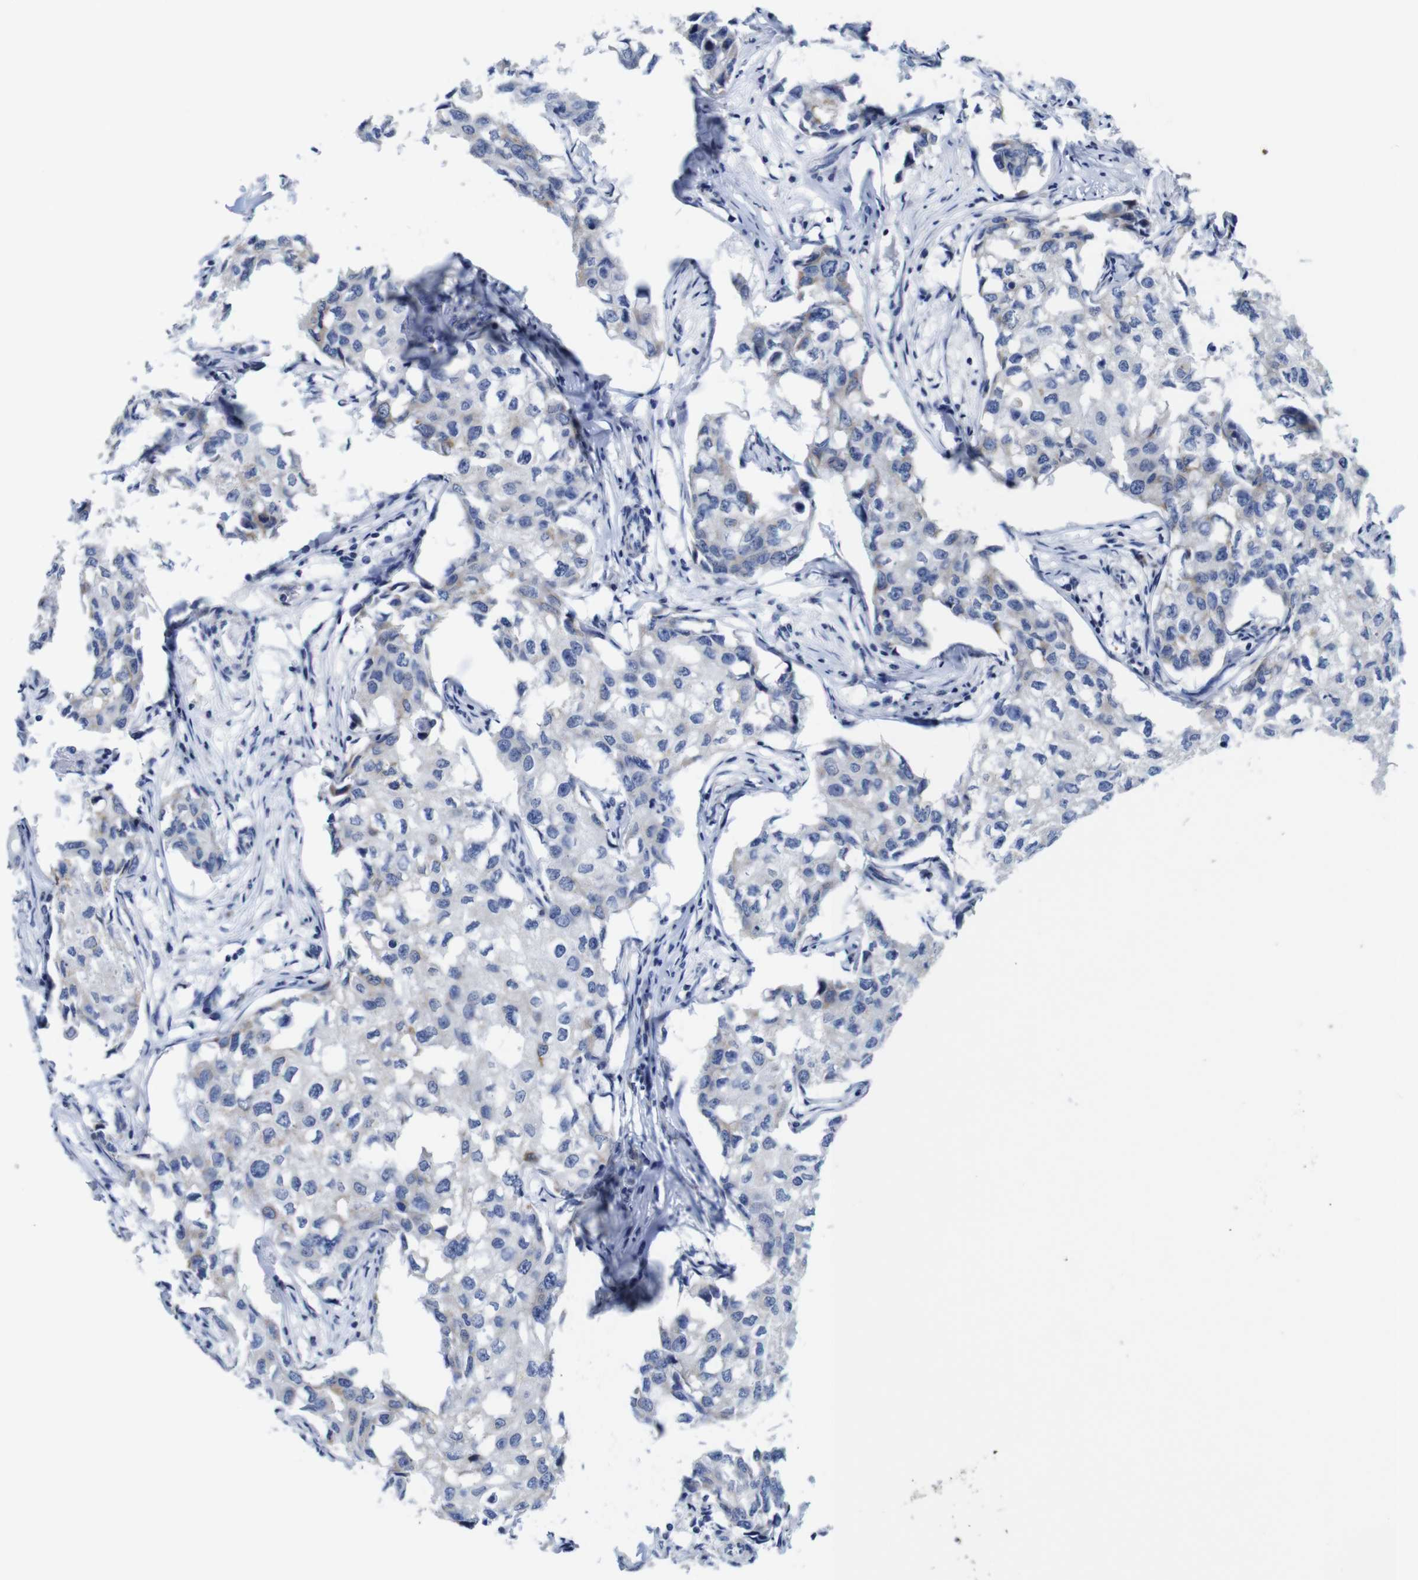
{"staining": {"intensity": "moderate", "quantity": "<25%", "location": "cytoplasmic/membranous"}, "tissue": "breast cancer", "cell_type": "Tumor cells", "image_type": "cancer", "snomed": [{"axis": "morphology", "description": "Duct carcinoma"}, {"axis": "topography", "description": "Breast"}], "caption": "Immunohistochemical staining of invasive ductal carcinoma (breast) shows low levels of moderate cytoplasmic/membranous protein staining in about <25% of tumor cells. (IHC, brightfield microscopy, high magnification).", "gene": "MAOA", "patient": {"sex": "female", "age": 27}}